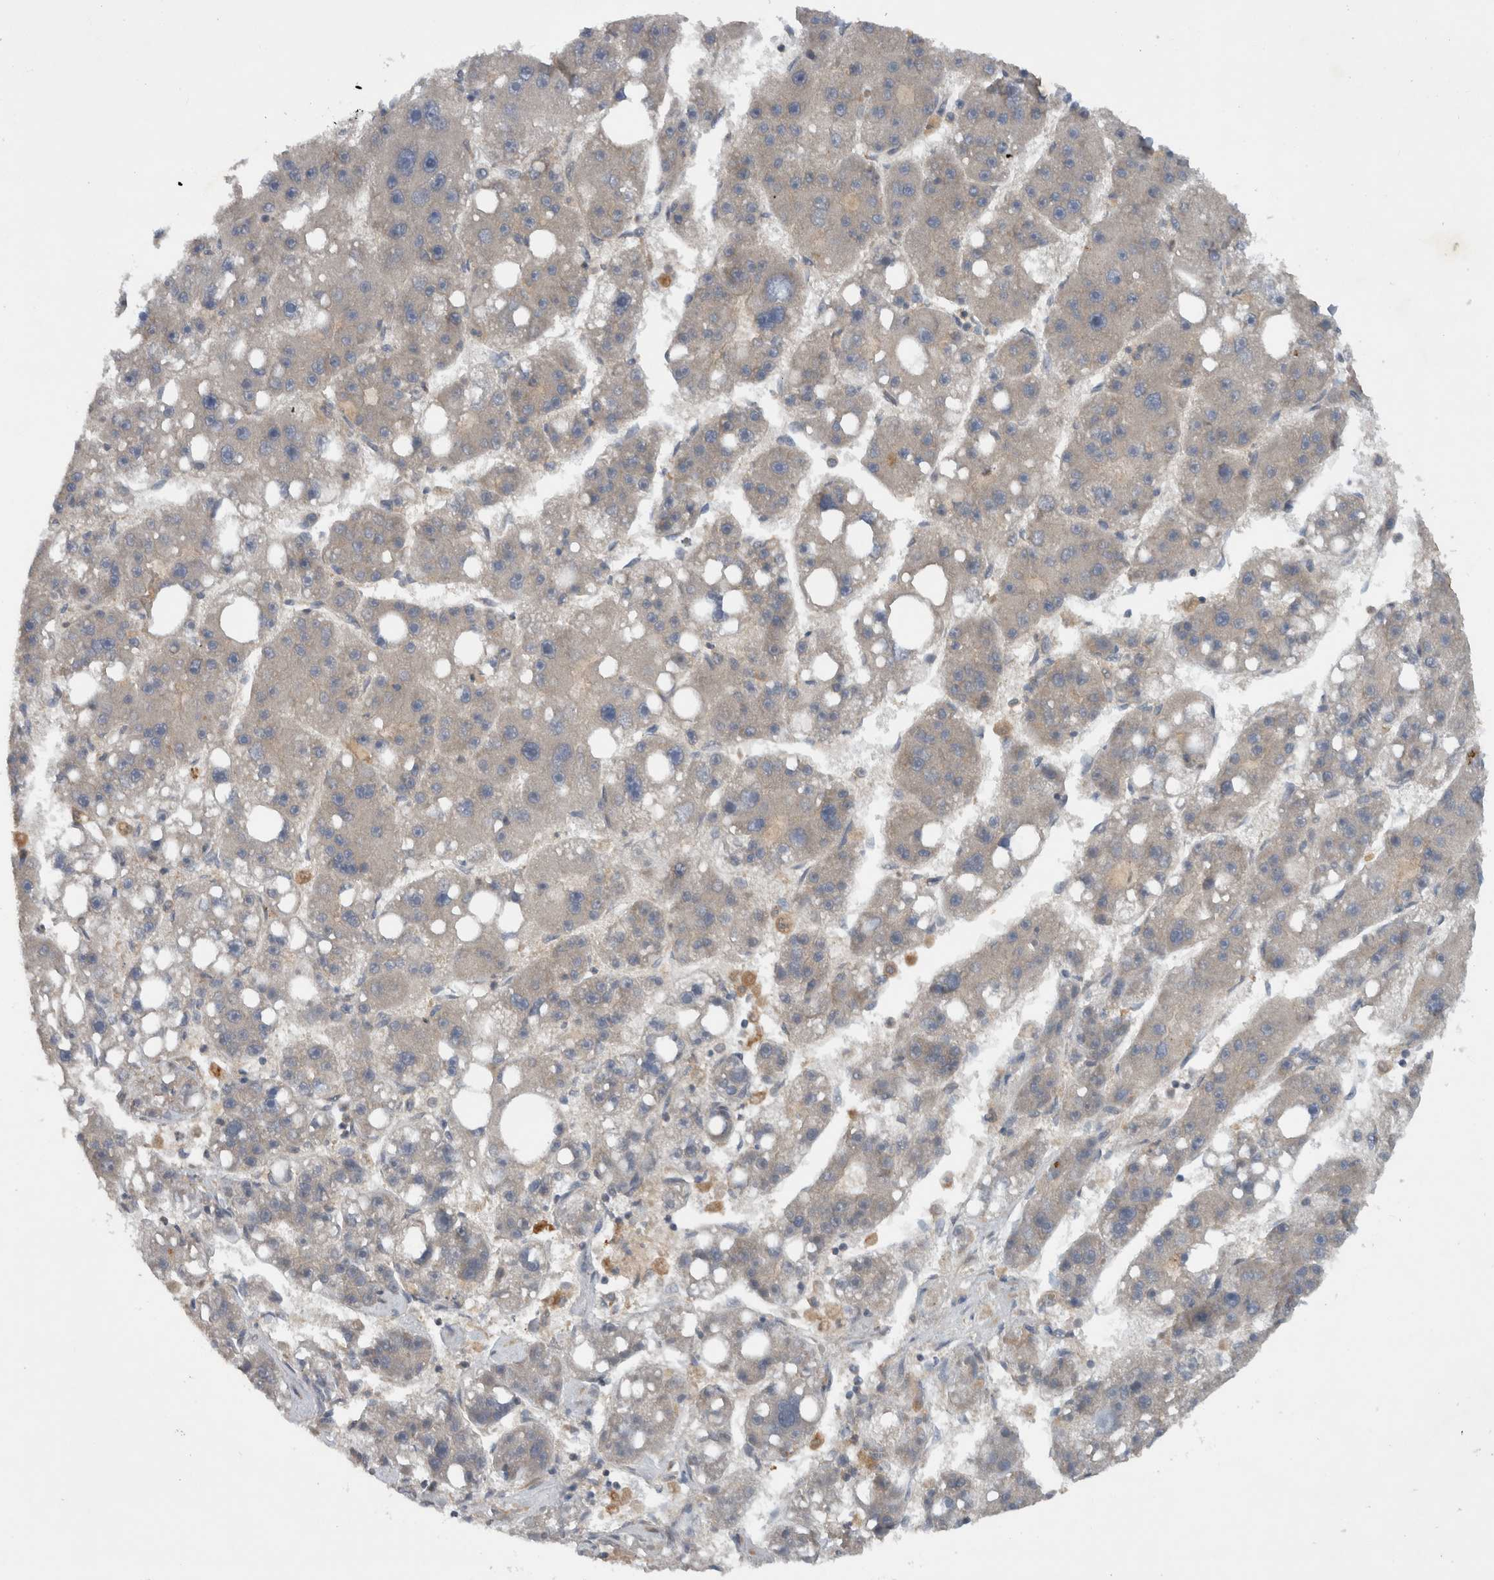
{"staining": {"intensity": "negative", "quantity": "none", "location": "none"}, "tissue": "liver cancer", "cell_type": "Tumor cells", "image_type": "cancer", "snomed": [{"axis": "morphology", "description": "Carcinoma, Hepatocellular, NOS"}, {"axis": "topography", "description": "Liver"}], "caption": "This is an immunohistochemistry histopathology image of liver hepatocellular carcinoma. There is no expression in tumor cells.", "gene": "SCARA5", "patient": {"sex": "female", "age": 61}}